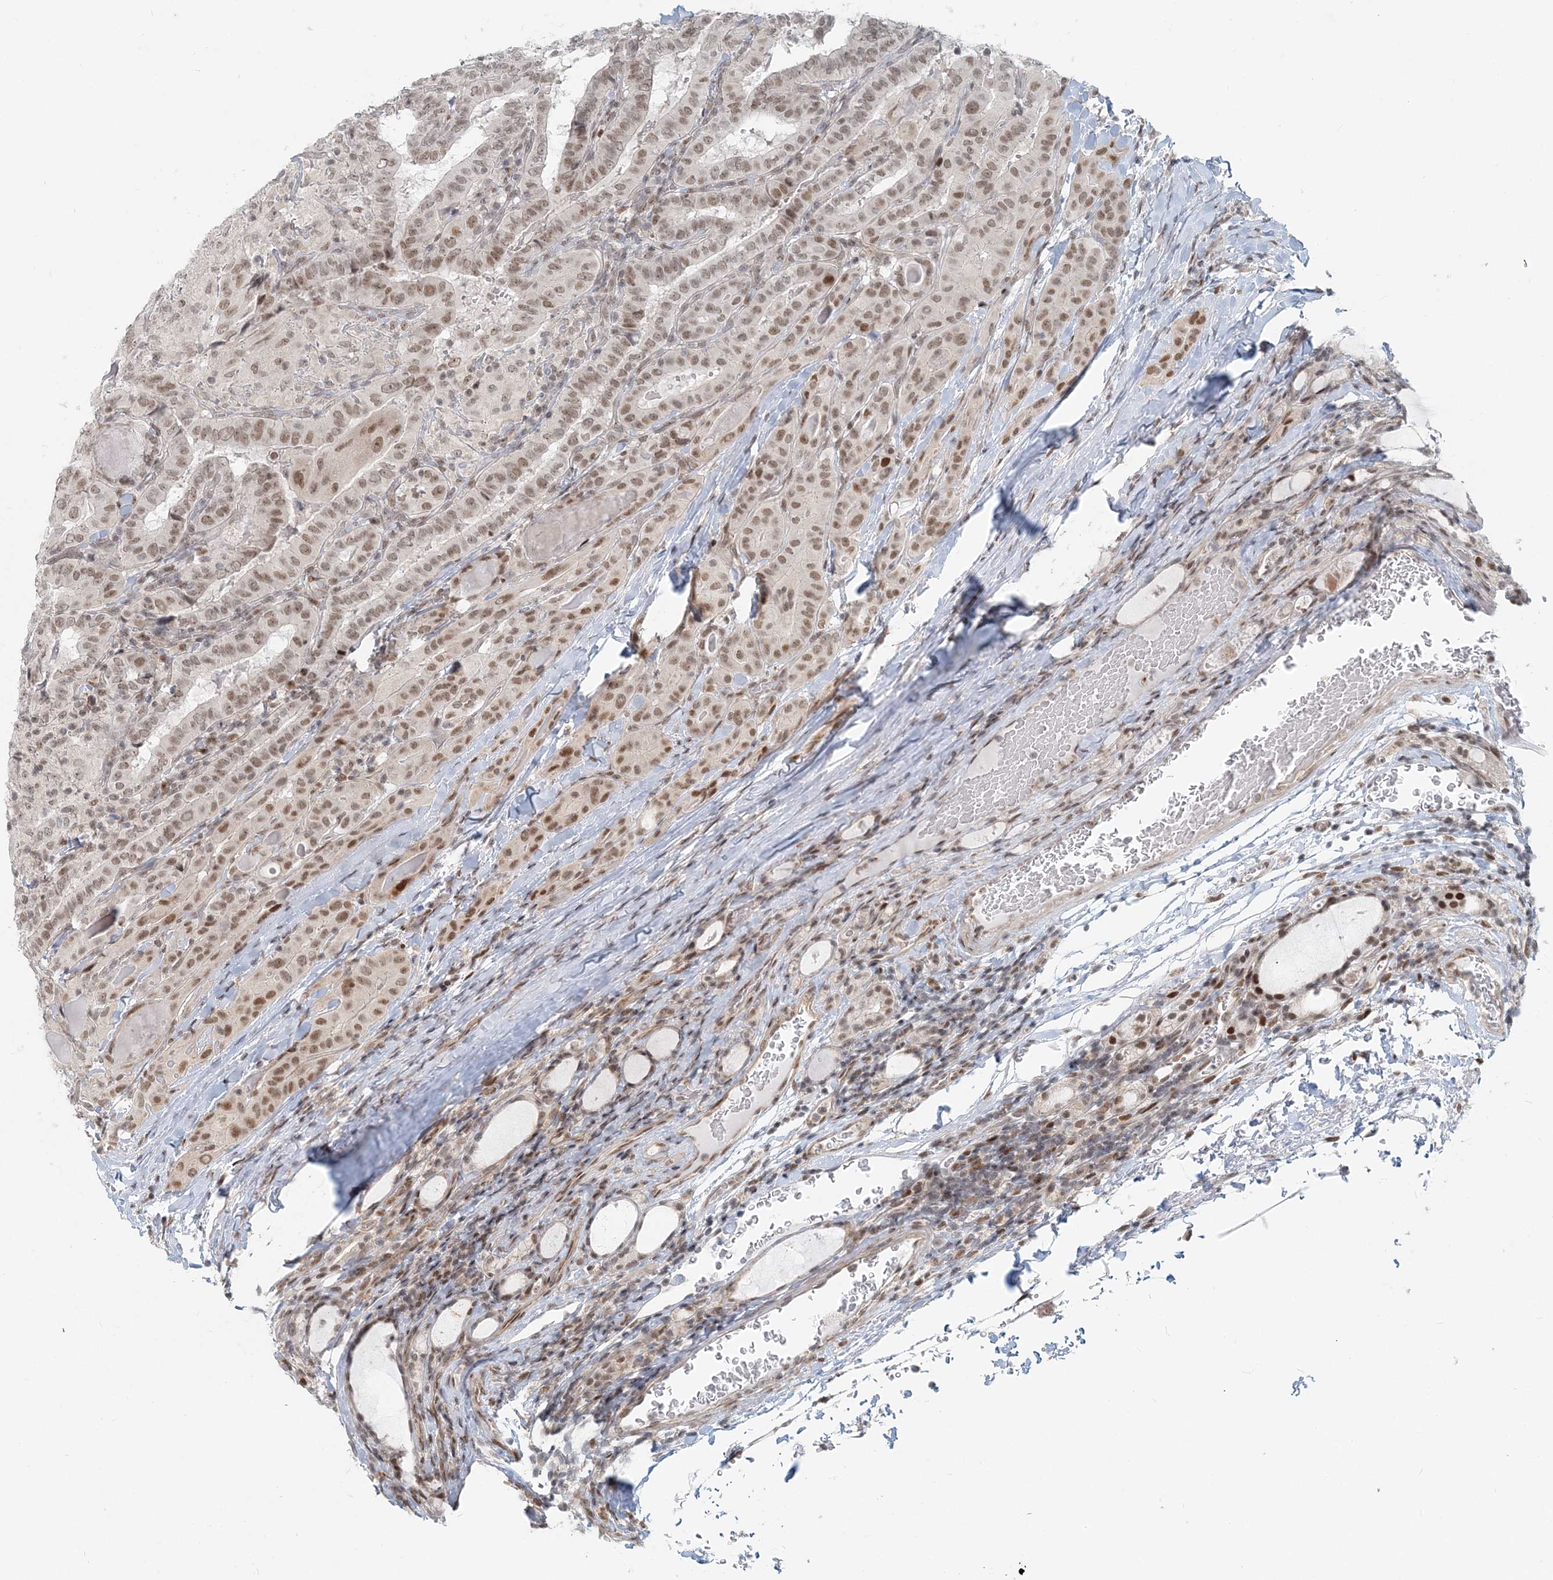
{"staining": {"intensity": "moderate", "quantity": ">75%", "location": "nuclear"}, "tissue": "thyroid cancer", "cell_type": "Tumor cells", "image_type": "cancer", "snomed": [{"axis": "morphology", "description": "Papillary adenocarcinoma, NOS"}, {"axis": "topography", "description": "Thyroid gland"}], "caption": "DAB immunohistochemical staining of thyroid cancer reveals moderate nuclear protein positivity in approximately >75% of tumor cells. The staining is performed using DAB brown chromogen to label protein expression. The nuclei are counter-stained blue using hematoxylin.", "gene": "BAZ1B", "patient": {"sex": "female", "age": 72}}